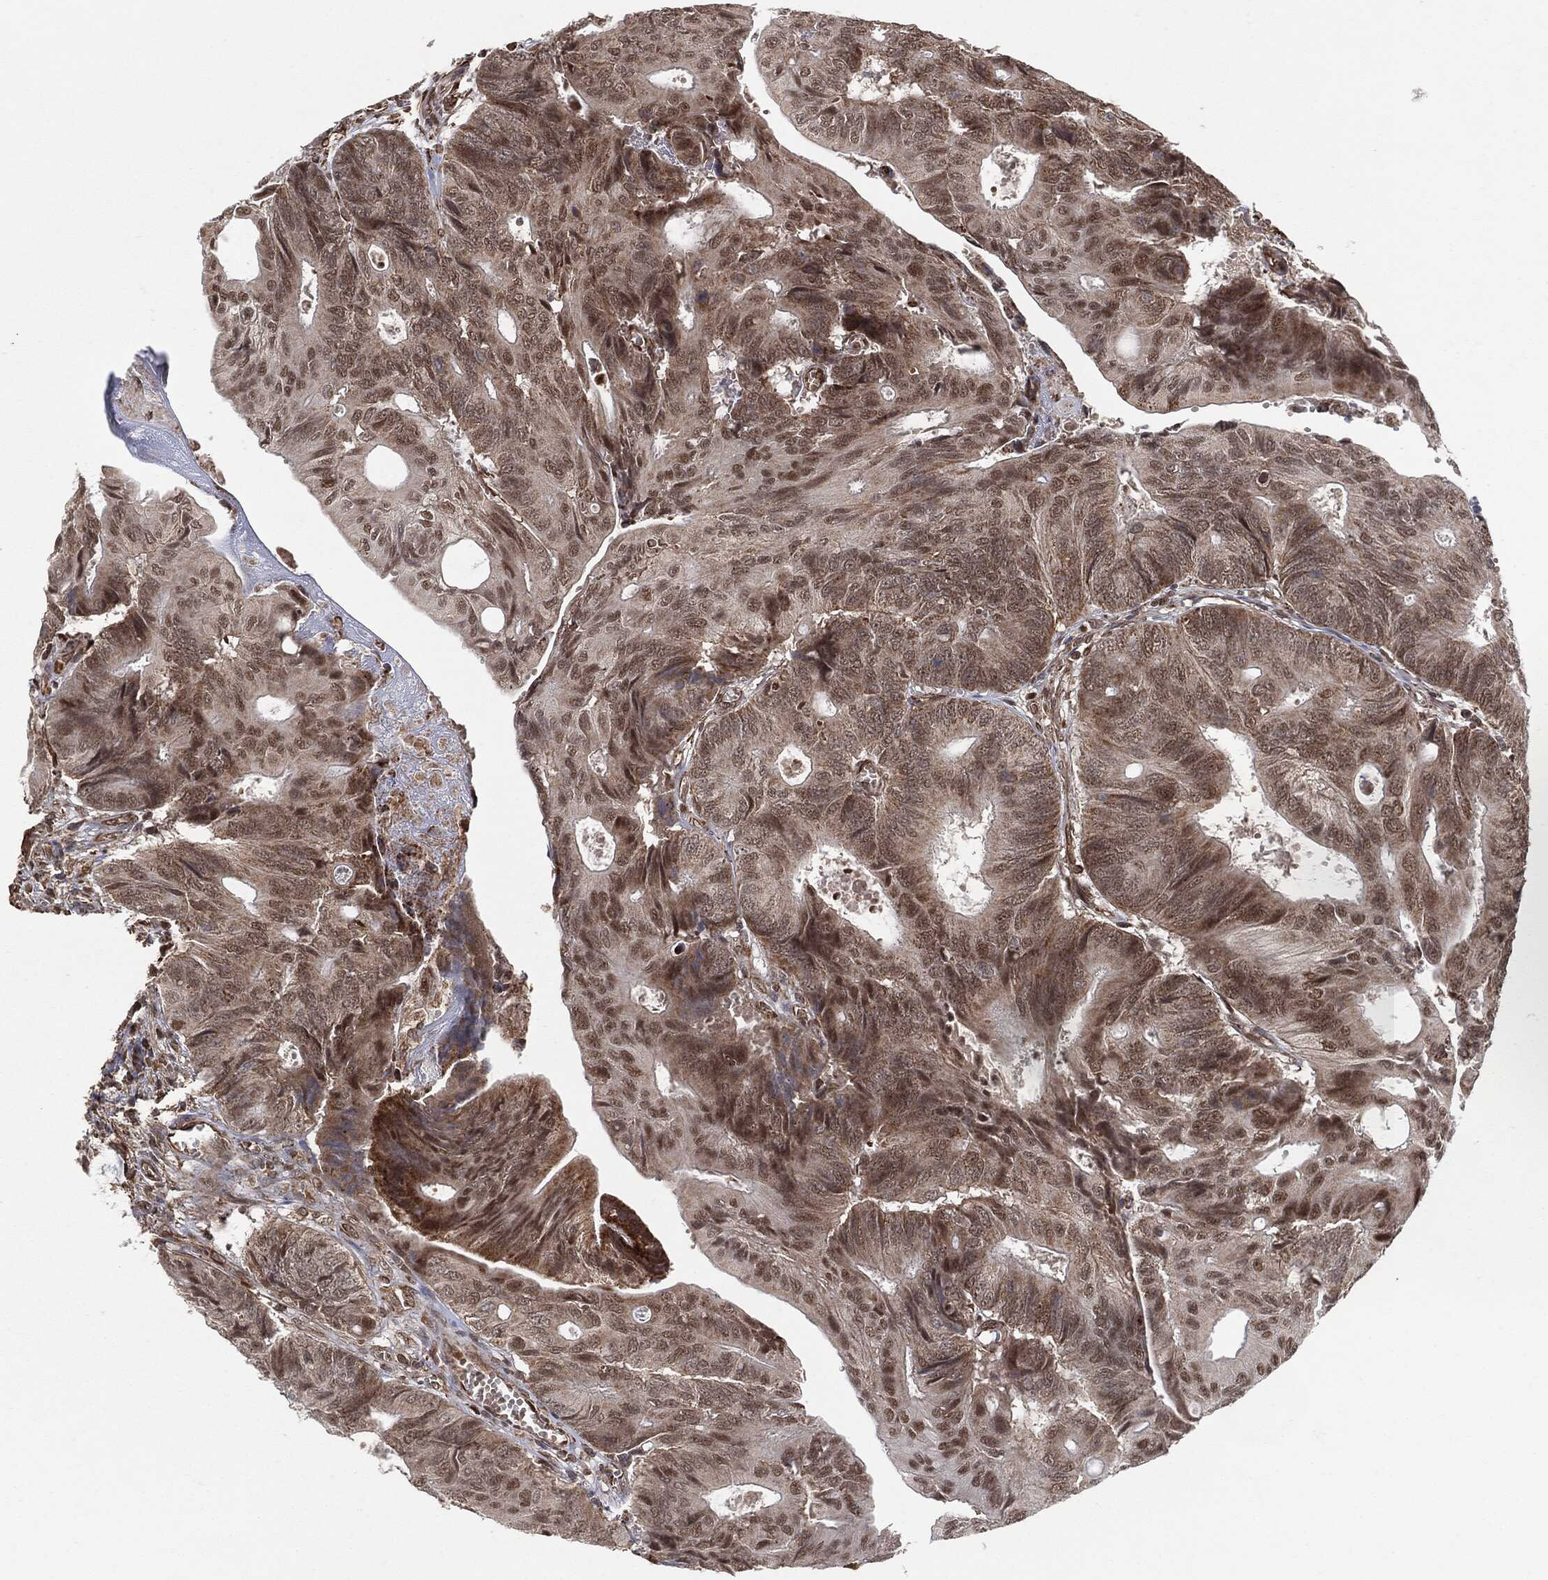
{"staining": {"intensity": "moderate", "quantity": "25%-75%", "location": "nuclear"}, "tissue": "colorectal cancer", "cell_type": "Tumor cells", "image_type": "cancer", "snomed": [{"axis": "morphology", "description": "Normal tissue, NOS"}, {"axis": "morphology", "description": "Adenocarcinoma, NOS"}, {"axis": "topography", "description": "Colon"}], "caption": "Immunohistochemical staining of human colorectal adenocarcinoma reveals medium levels of moderate nuclear protein expression in approximately 25%-75% of tumor cells.", "gene": "TP53RK", "patient": {"sex": "male", "age": 65}}